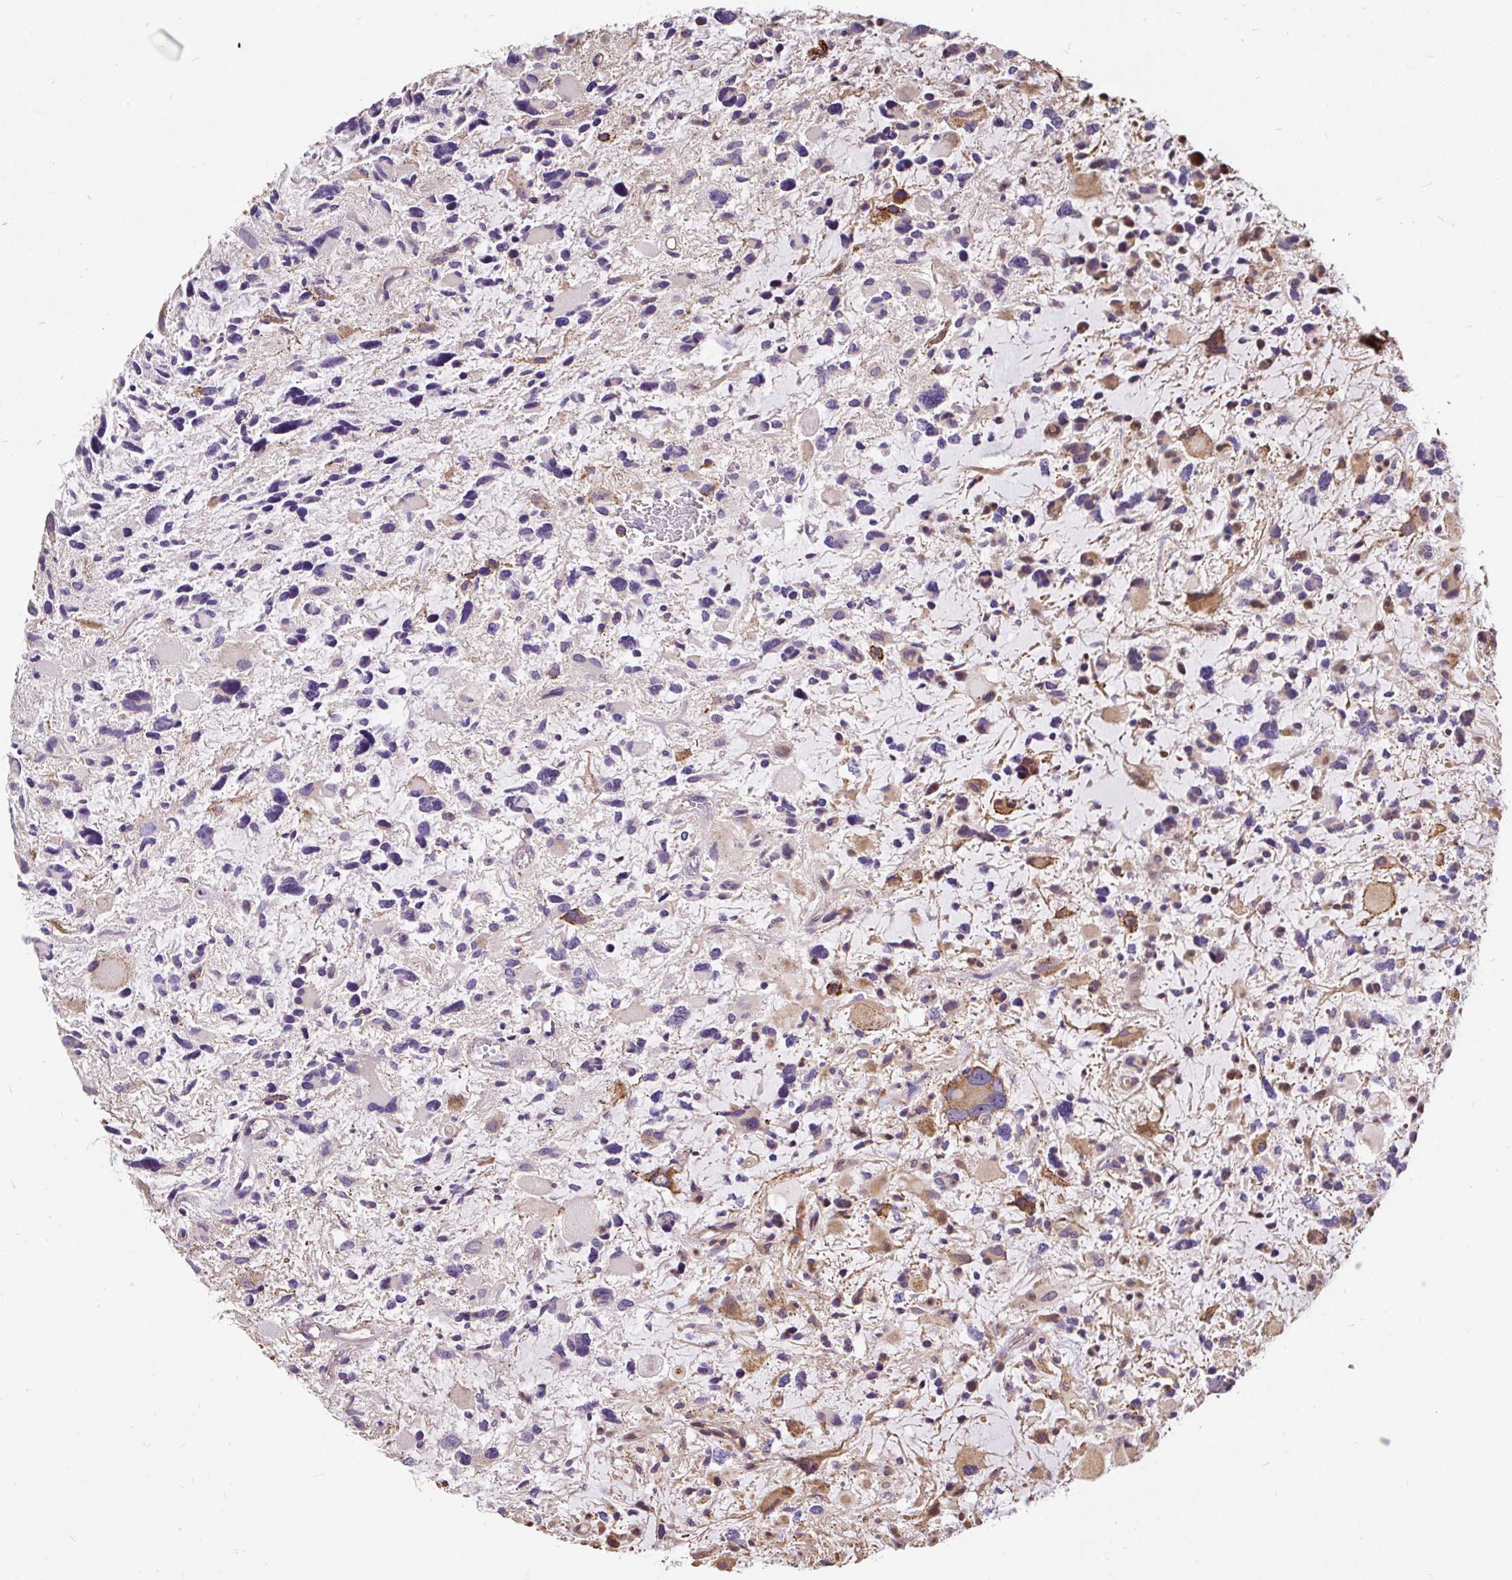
{"staining": {"intensity": "moderate", "quantity": "<25%", "location": "cytoplasmic/membranous"}, "tissue": "glioma", "cell_type": "Tumor cells", "image_type": "cancer", "snomed": [{"axis": "morphology", "description": "Glioma, malignant, High grade"}, {"axis": "topography", "description": "Brain"}], "caption": "DAB (3,3'-diaminobenzidine) immunohistochemical staining of human high-grade glioma (malignant) demonstrates moderate cytoplasmic/membranous protein staining in about <25% of tumor cells. The protein is shown in brown color, while the nuclei are stained blue.", "gene": "PUS7L", "patient": {"sex": "female", "age": 11}}